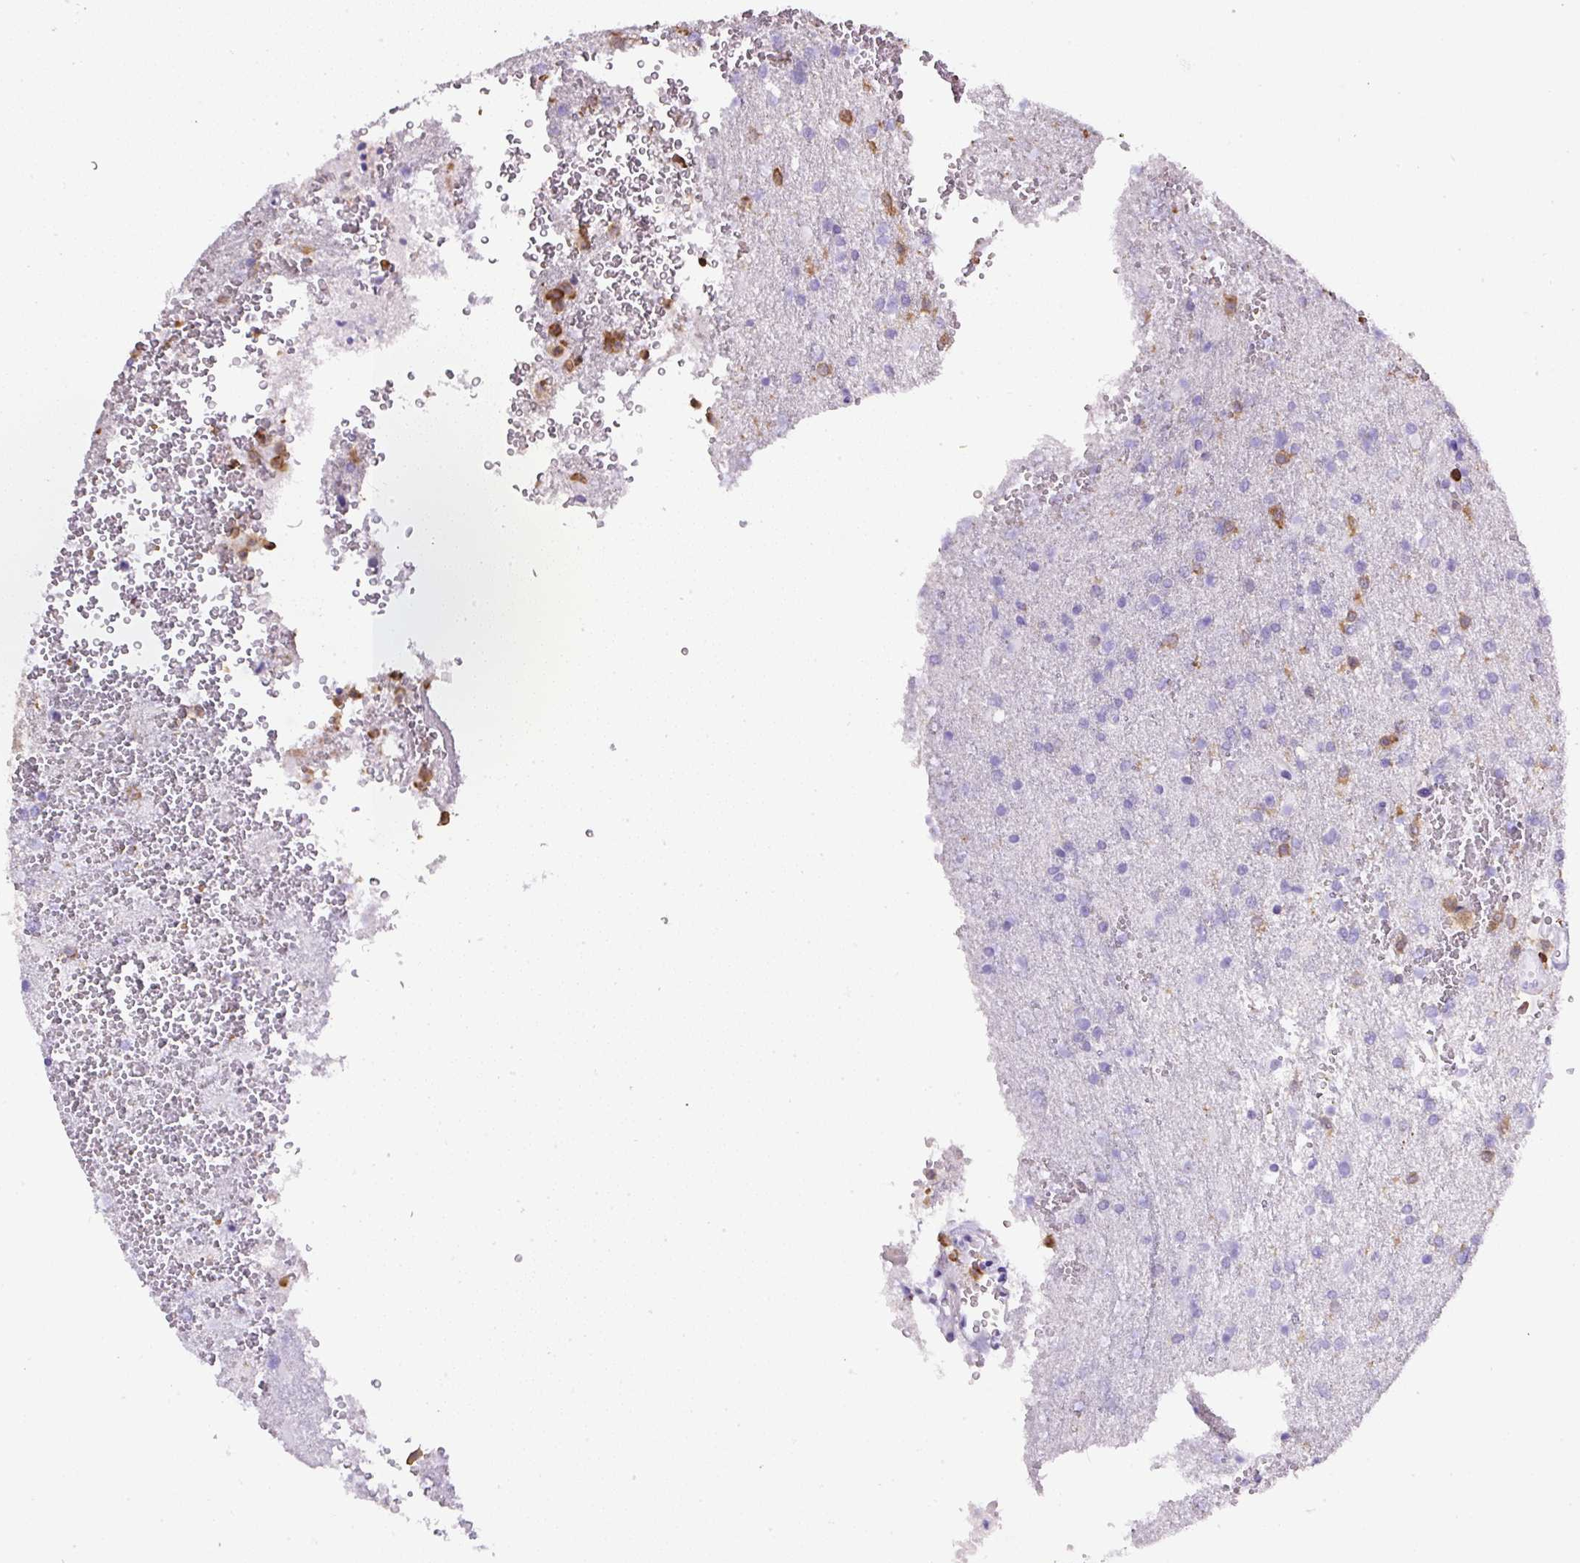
{"staining": {"intensity": "negative", "quantity": "none", "location": "none"}, "tissue": "glioma", "cell_type": "Tumor cells", "image_type": "cancer", "snomed": [{"axis": "morphology", "description": "Glioma, malignant, High grade"}, {"axis": "topography", "description": "Brain"}], "caption": "Image shows no significant protein staining in tumor cells of glioma.", "gene": "FAM228B", "patient": {"sex": "female", "age": 74}}